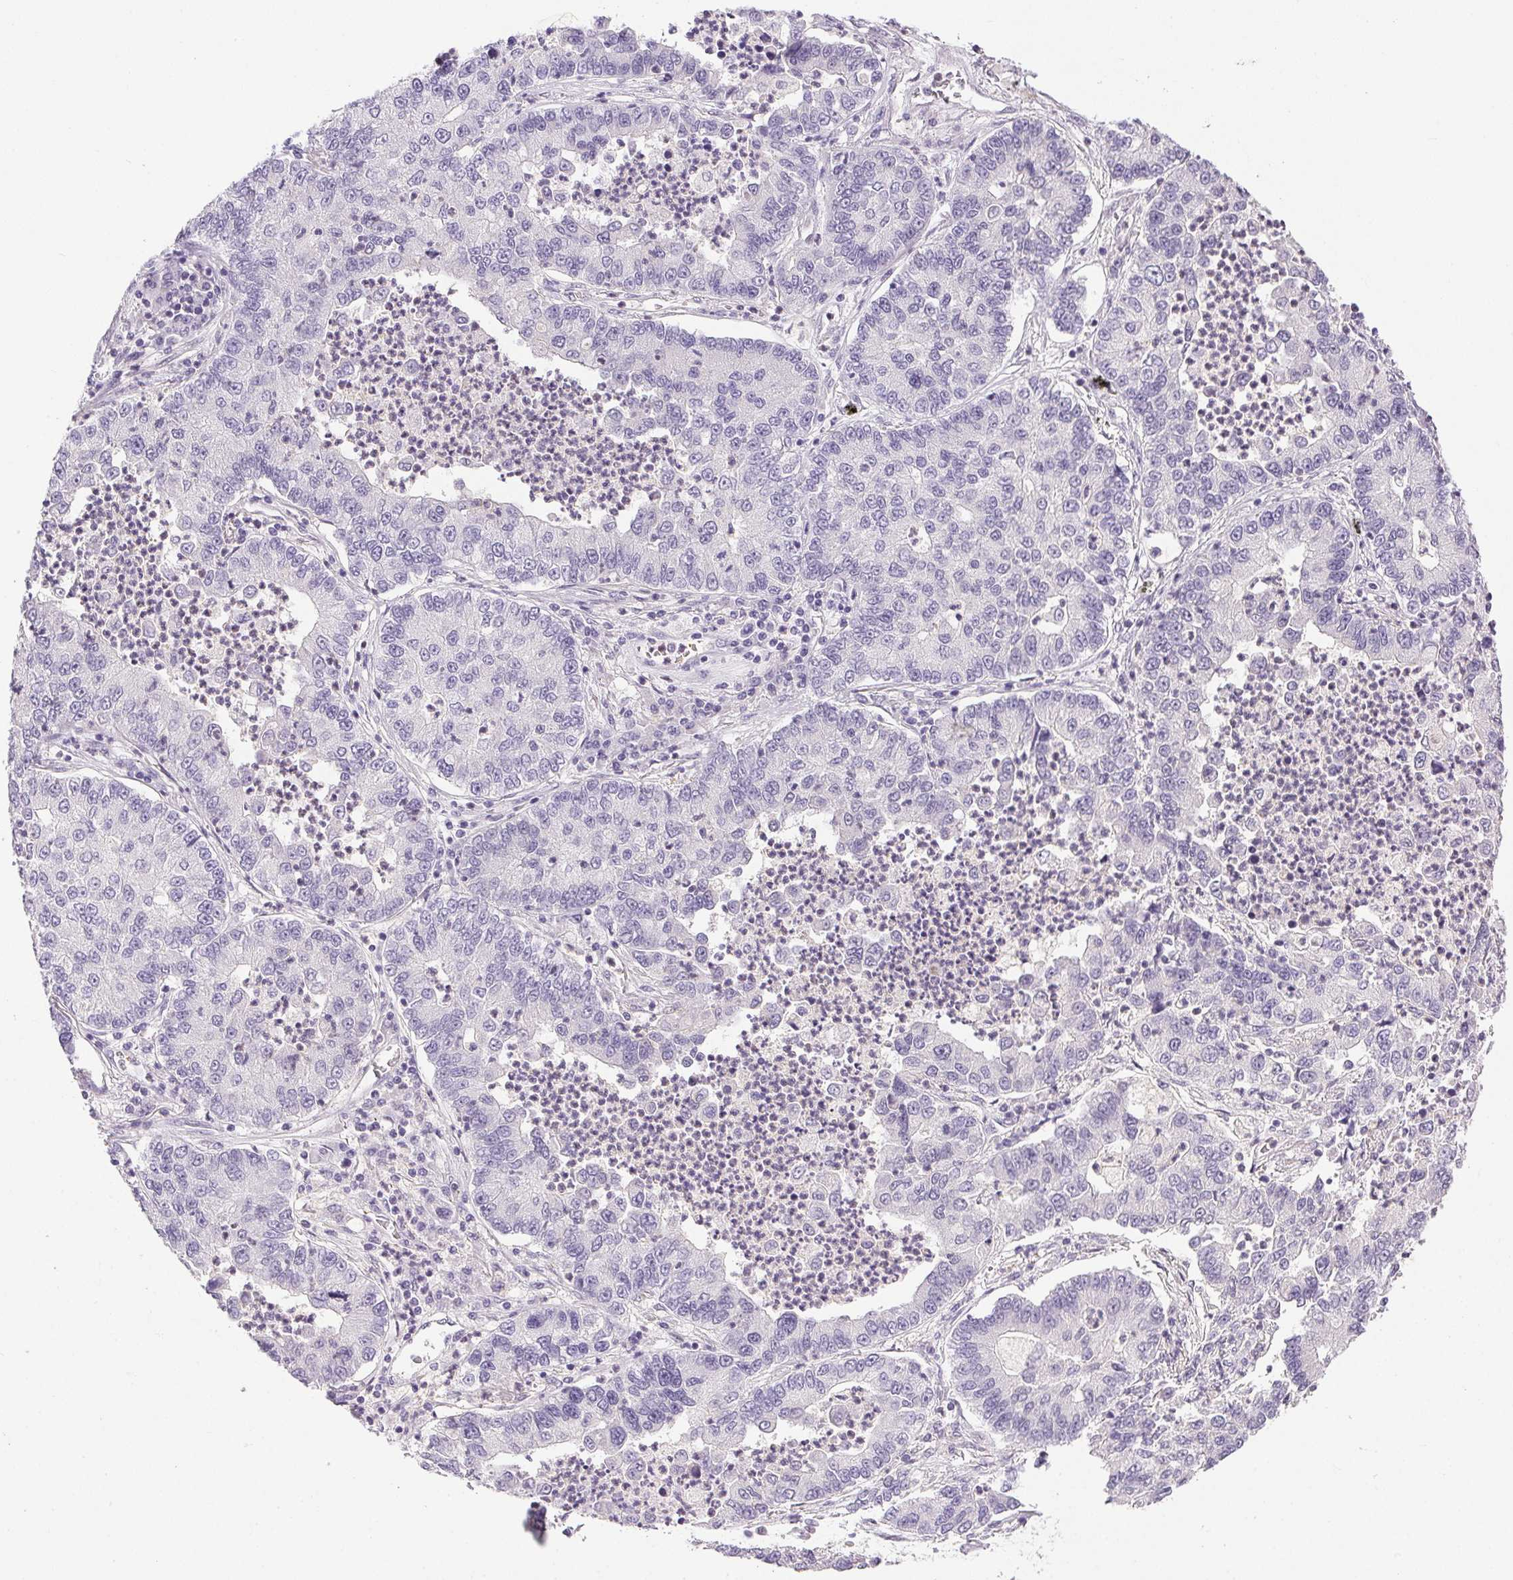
{"staining": {"intensity": "negative", "quantity": "none", "location": "none"}, "tissue": "lung cancer", "cell_type": "Tumor cells", "image_type": "cancer", "snomed": [{"axis": "morphology", "description": "Adenocarcinoma, NOS"}, {"axis": "topography", "description": "Lung"}], "caption": "Protein analysis of adenocarcinoma (lung) reveals no significant staining in tumor cells. (DAB (3,3'-diaminobenzidine) immunohistochemistry visualized using brightfield microscopy, high magnification).", "gene": "PRL", "patient": {"sex": "female", "age": 57}}